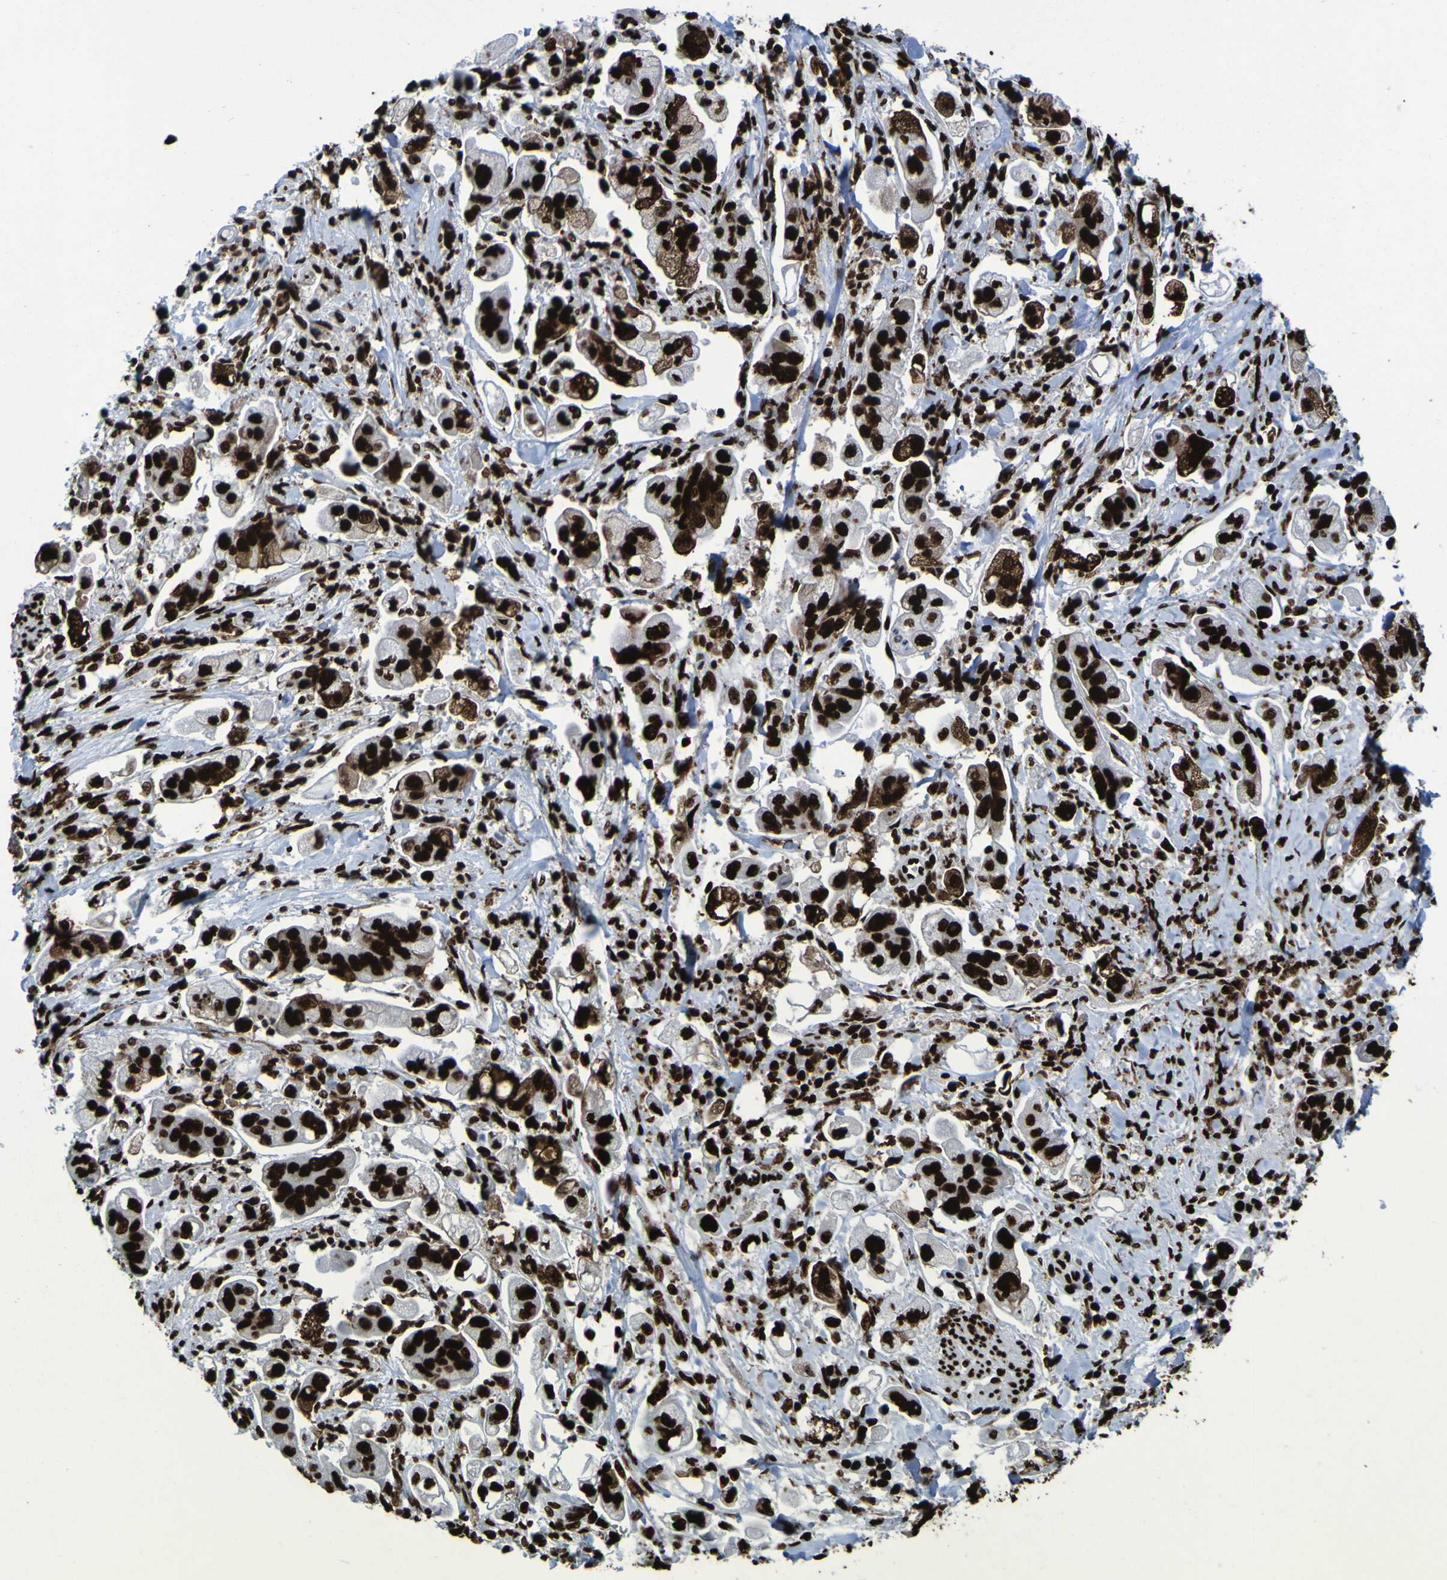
{"staining": {"intensity": "strong", "quantity": ">75%", "location": "nuclear"}, "tissue": "stomach cancer", "cell_type": "Tumor cells", "image_type": "cancer", "snomed": [{"axis": "morphology", "description": "Adenocarcinoma, NOS"}, {"axis": "topography", "description": "Stomach"}], "caption": "Protein positivity by immunohistochemistry reveals strong nuclear expression in approximately >75% of tumor cells in stomach cancer. (DAB (3,3'-diaminobenzidine) IHC with brightfield microscopy, high magnification).", "gene": "NPM1", "patient": {"sex": "male", "age": 62}}